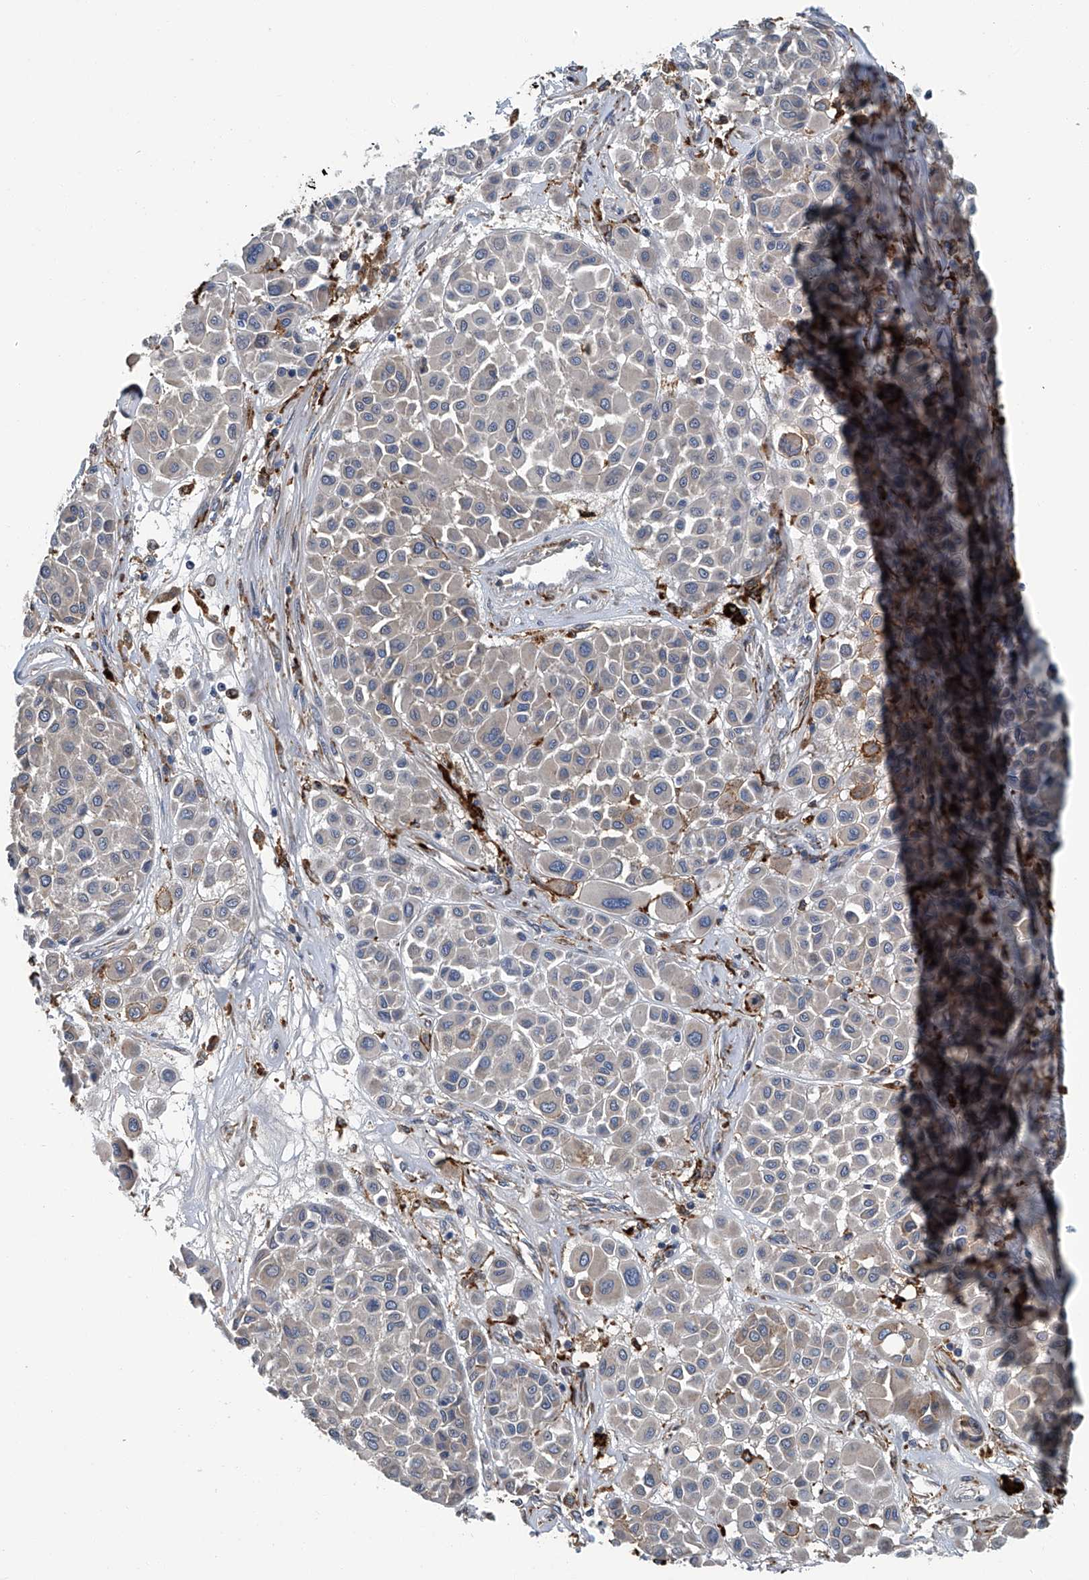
{"staining": {"intensity": "negative", "quantity": "none", "location": "none"}, "tissue": "melanoma", "cell_type": "Tumor cells", "image_type": "cancer", "snomed": [{"axis": "morphology", "description": "Malignant melanoma, Metastatic site"}, {"axis": "topography", "description": "Soft tissue"}], "caption": "Melanoma stained for a protein using IHC demonstrates no positivity tumor cells.", "gene": "FAM167A", "patient": {"sex": "male", "age": 41}}